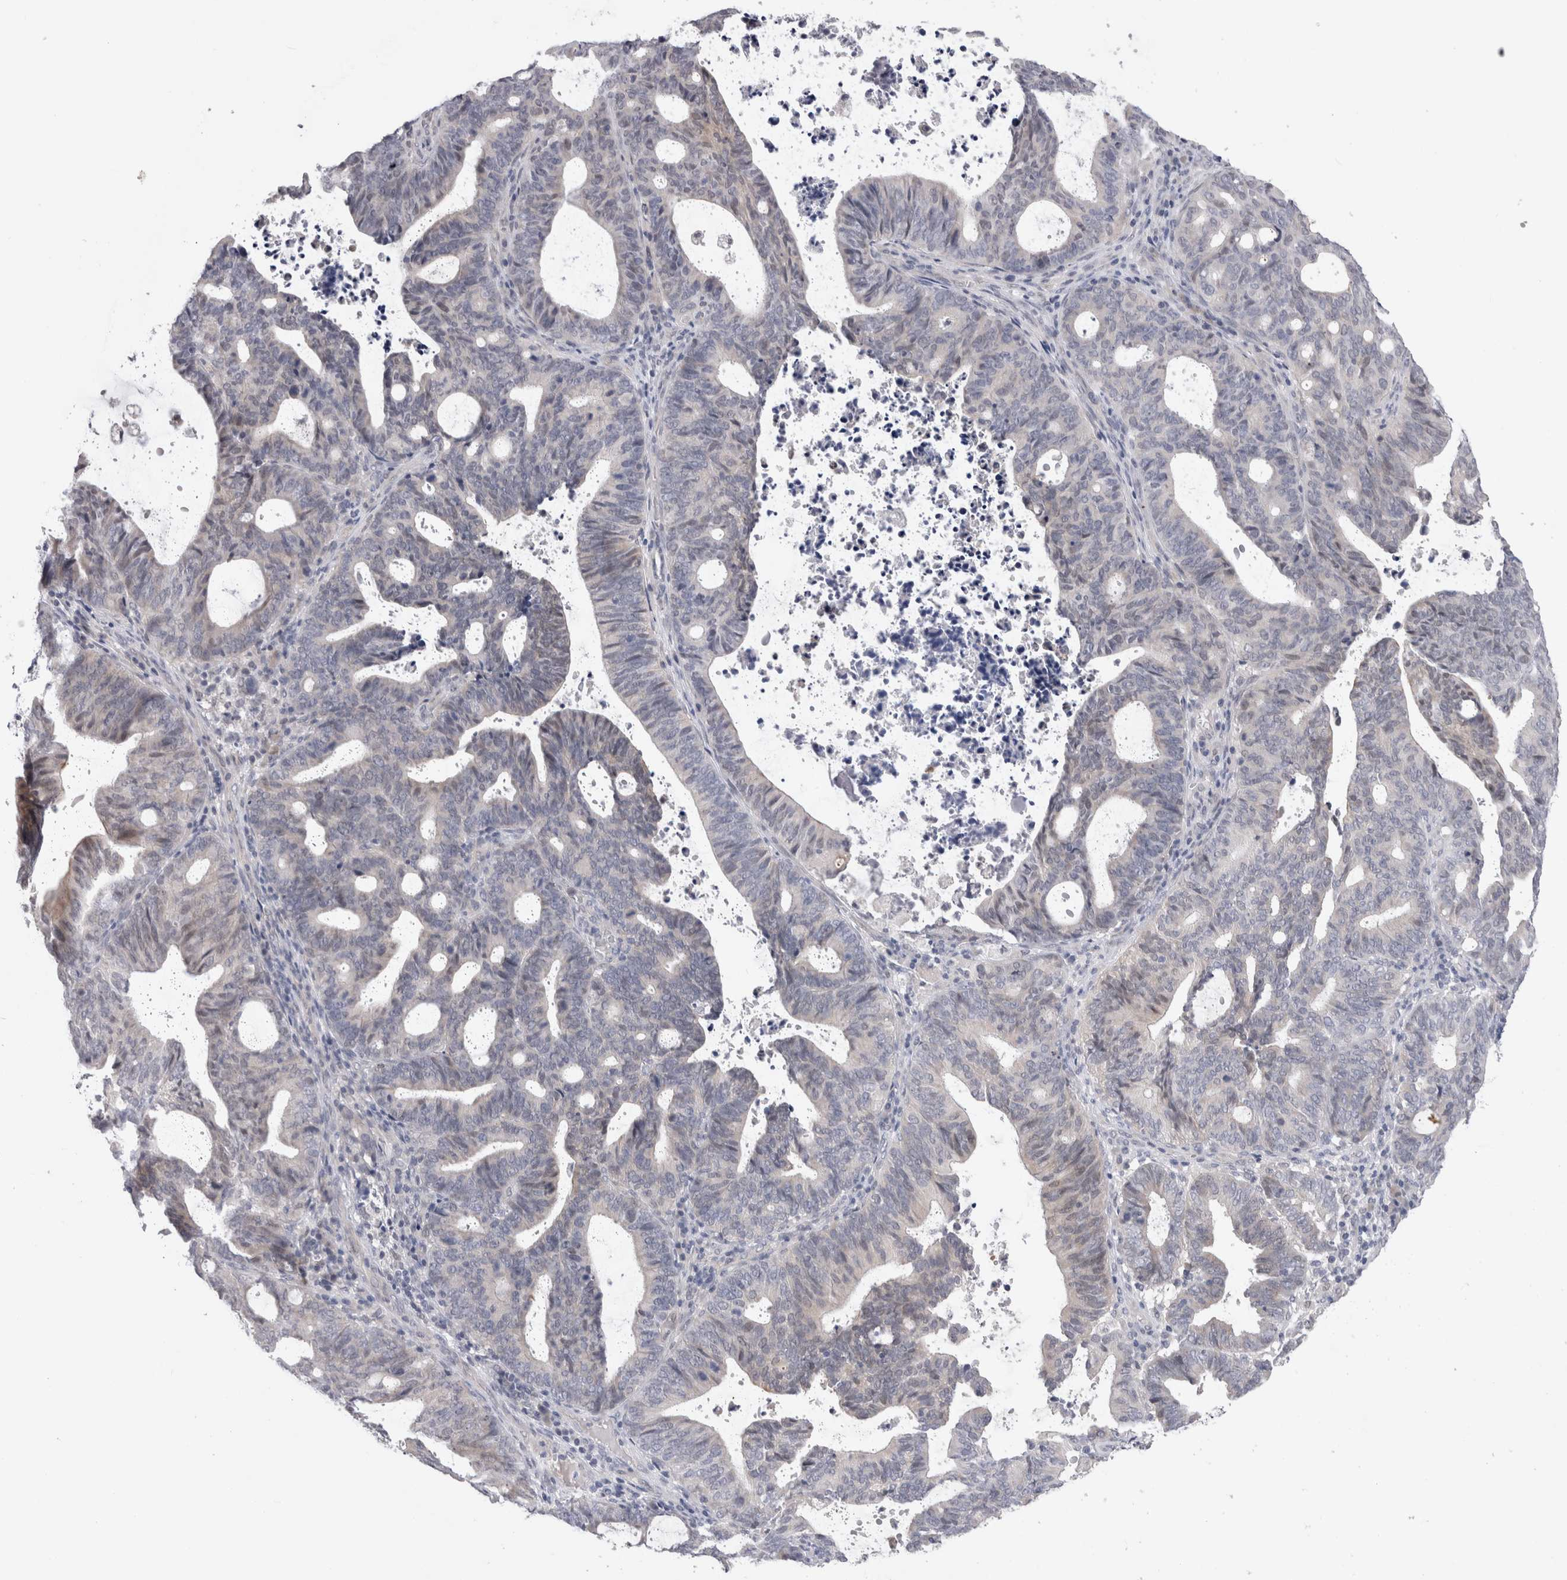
{"staining": {"intensity": "negative", "quantity": "none", "location": "none"}, "tissue": "endometrial cancer", "cell_type": "Tumor cells", "image_type": "cancer", "snomed": [{"axis": "morphology", "description": "Adenocarcinoma, NOS"}, {"axis": "topography", "description": "Uterus"}], "caption": "Adenocarcinoma (endometrial) was stained to show a protein in brown. There is no significant staining in tumor cells.", "gene": "CRYBG1", "patient": {"sex": "female", "age": 83}}